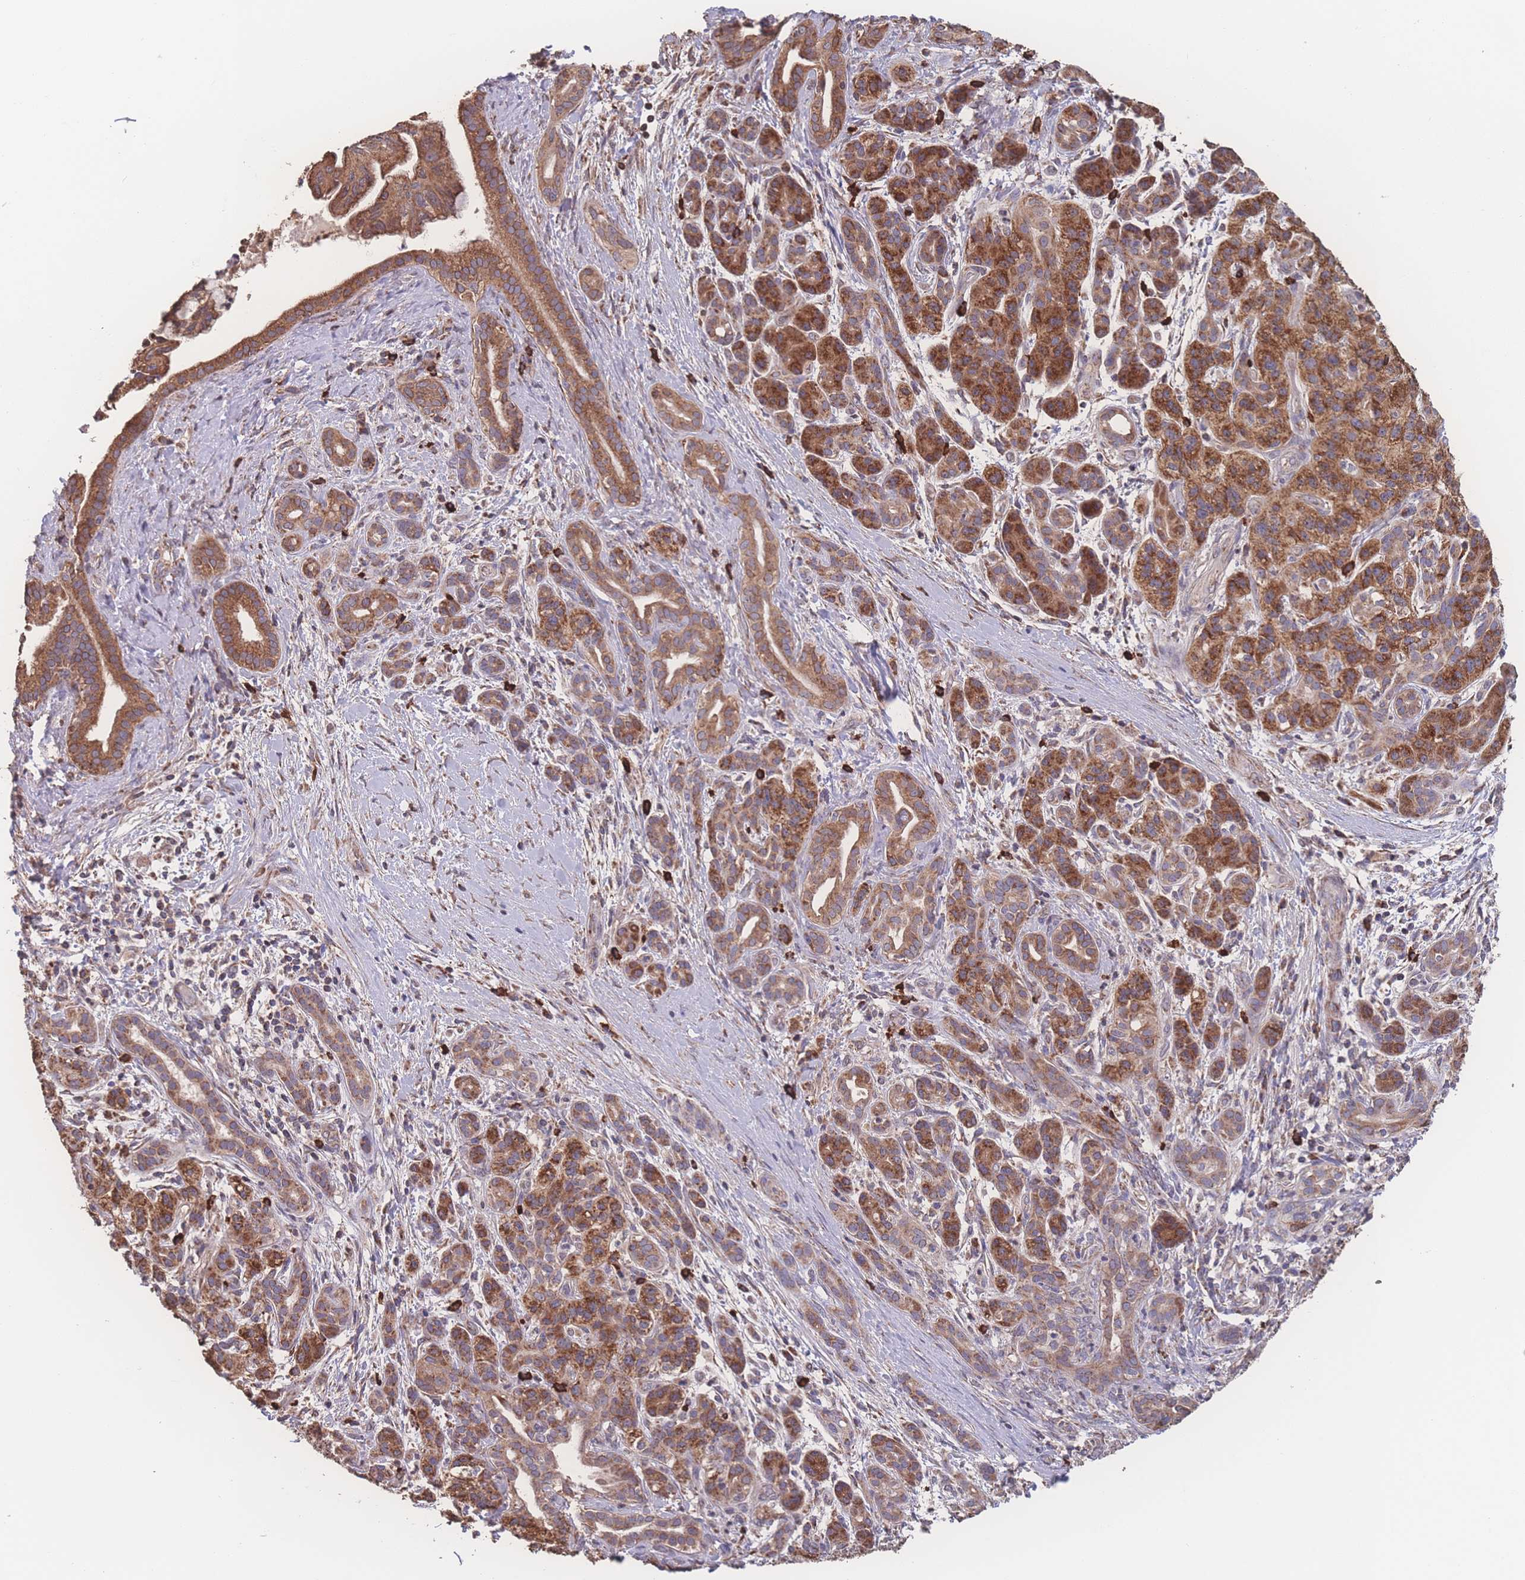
{"staining": {"intensity": "moderate", "quantity": ">75%", "location": "cytoplasmic/membranous"}, "tissue": "pancreatic cancer", "cell_type": "Tumor cells", "image_type": "cancer", "snomed": [{"axis": "morphology", "description": "Adenocarcinoma, NOS"}, {"axis": "topography", "description": "Pancreas"}], "caption": "Pancreatic adenocarcinoma stained for a protein (brown) shows moderate cytoplasmic/membranous positive staining in about >75% of tumor cells.", "gene": "SGSM3", "patient": {"sex": "male", "age": 58}}